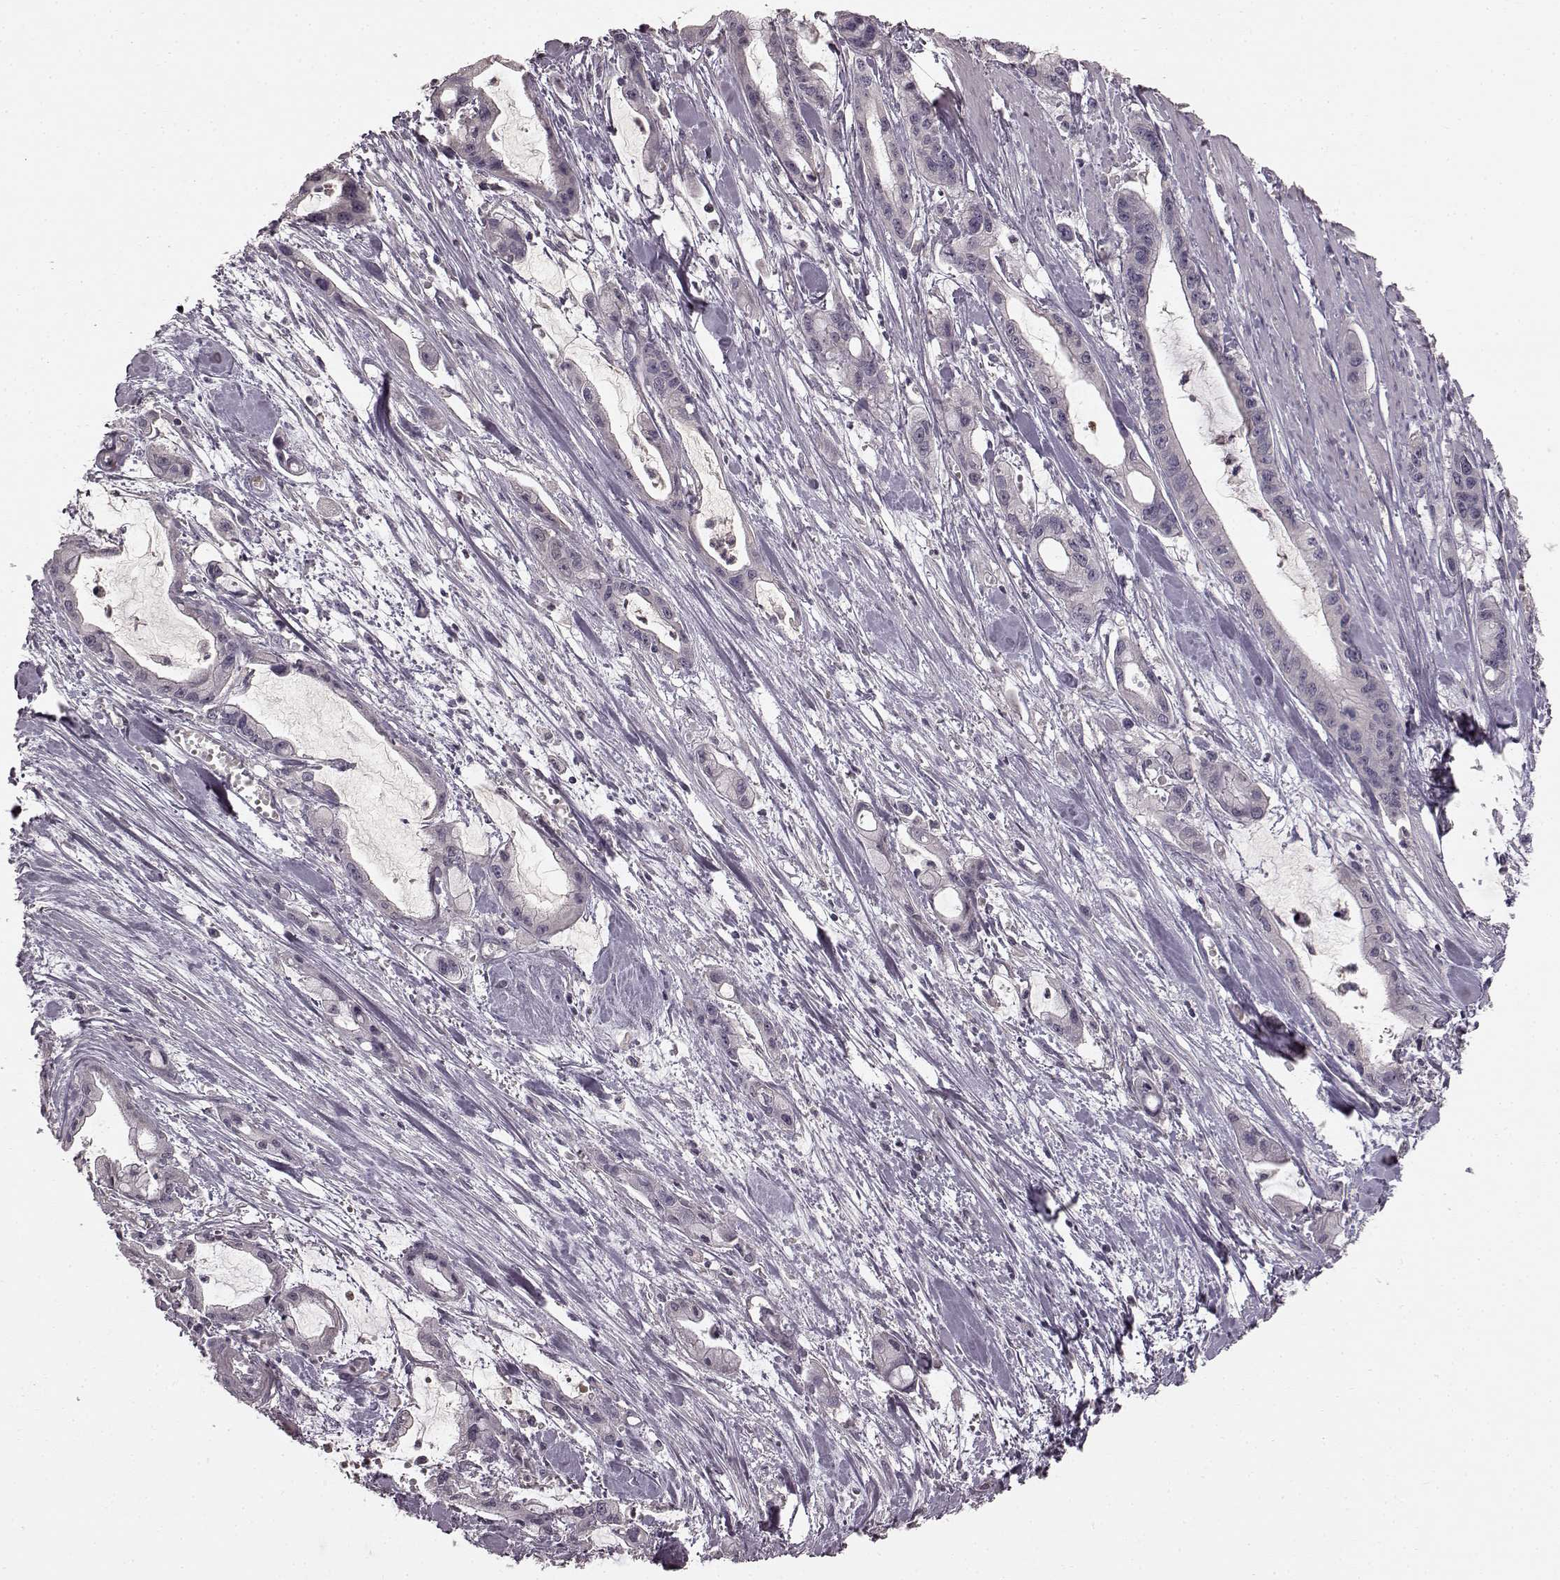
{"staining": {"intensity": "negative", "quantity": "none", "location": "none"}, "tissue": "pancreatic cancer", "cell_type": "Tumor cells", "image_type": "cancer", "snomed": [{"axis": "morphology", "description": "Adenocarcinoma, NOS"}, {"axis": "topography", "description": "Pancreas"}], "caption": "This is an immunohistochemistry photomicrograph of human pancreatic adenocarcinoma. There is no expression in tumor cells.", "gene": "SLC22A18", "patient": {"sex": "male", "age": 48}}